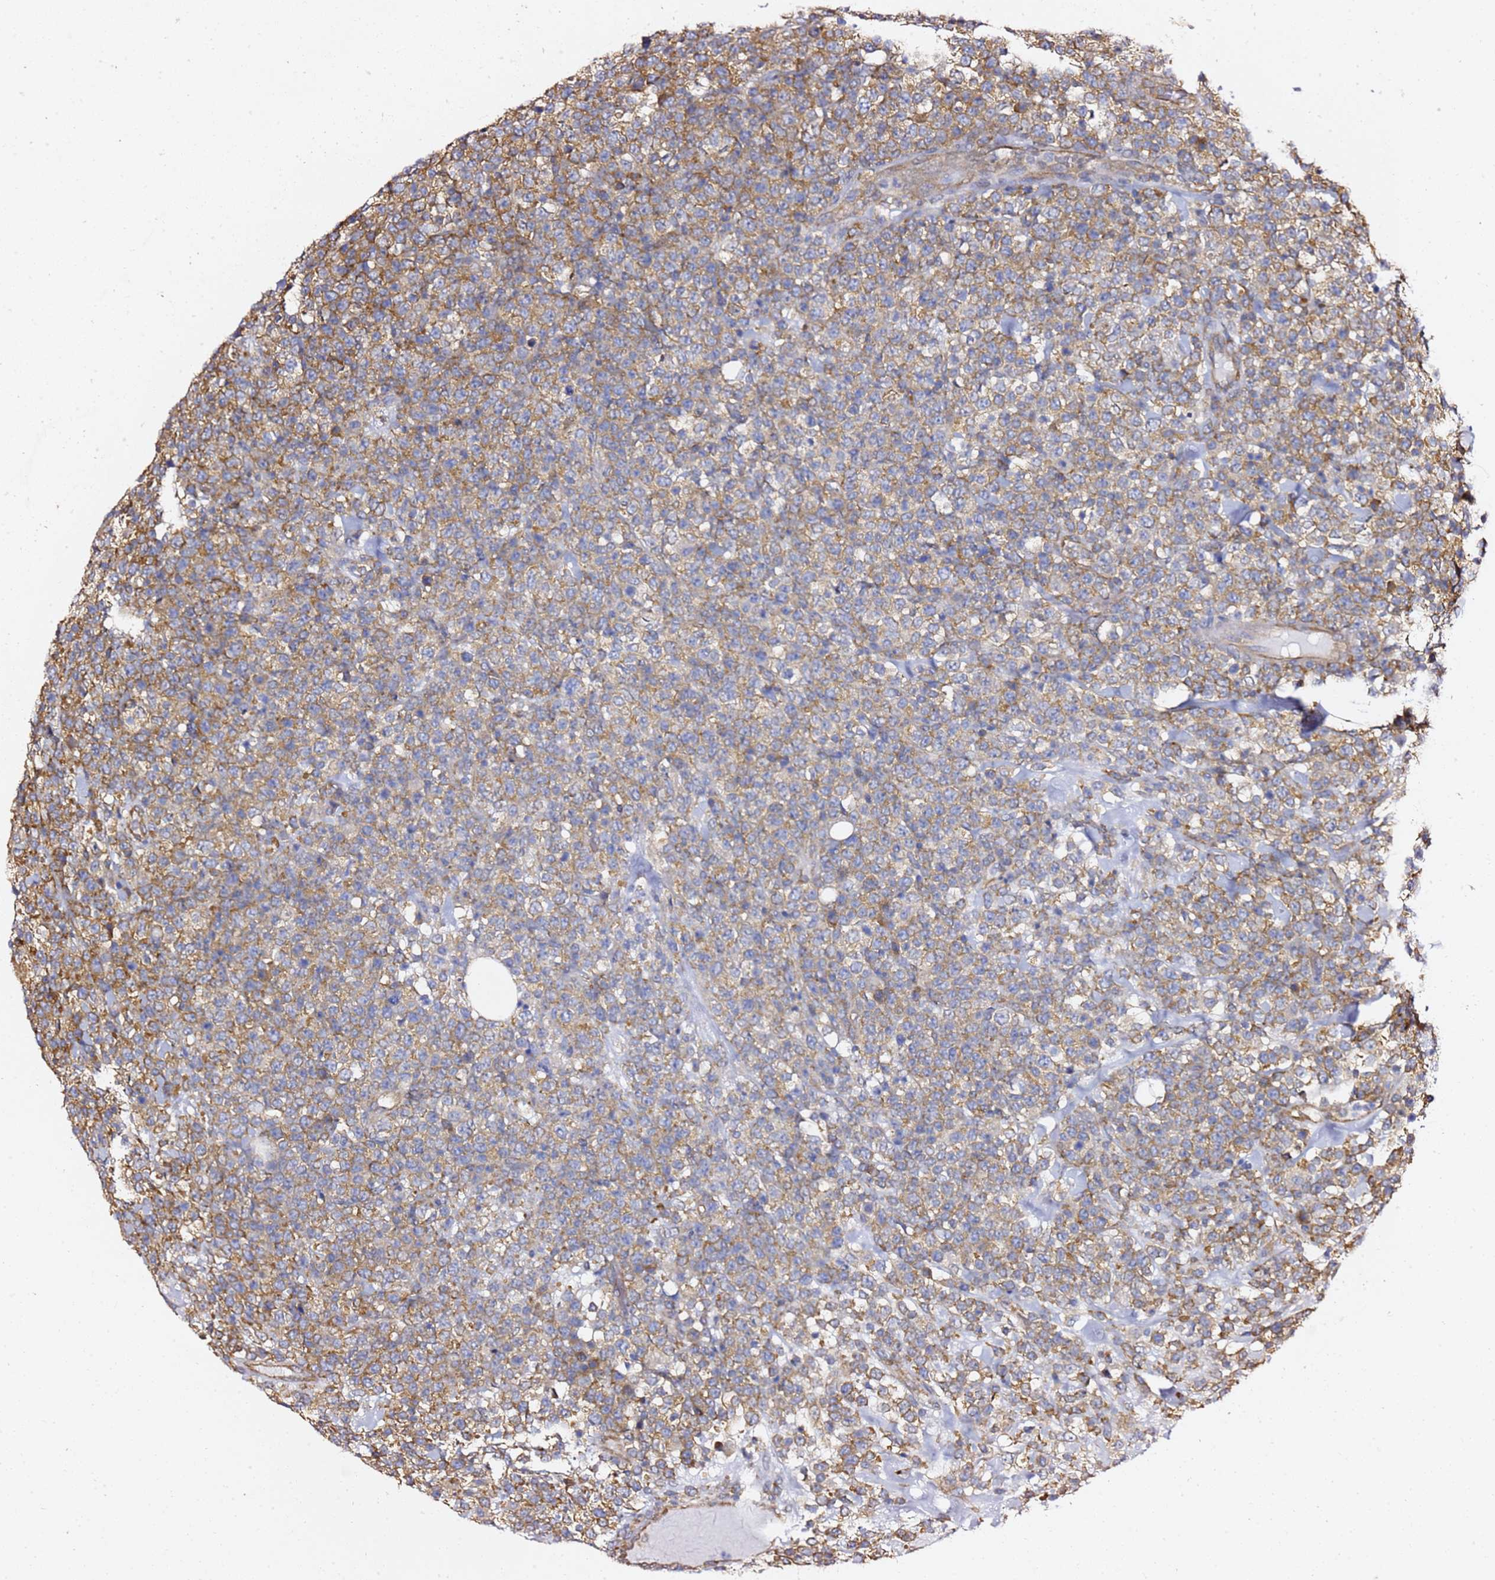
{"staining": {"intensity": "moderate", "quantity": "25%-75%", "location": "cytoplasmic/membranous"}, "tissue": "lymphoma", "cell_type": "Tumor cells", "image_type": "cancer", "snomed": [{"axis": "morphology", "description": "Malignant lymphoma, non-Hodgkin's type, High grade"}, {"axis": "topography", "description": "Colon"}], "caption": "Protein expression analysis of malignant lymphoma, non-Hodgkin's type (high-grade) reveals moderate cytoplasmic/membranous staining in approximately 25%-75% of tumor cells. Nuclei are stained in blue.", "gene": "TPST1", "patient": {"sex": "female", "age": 53}}